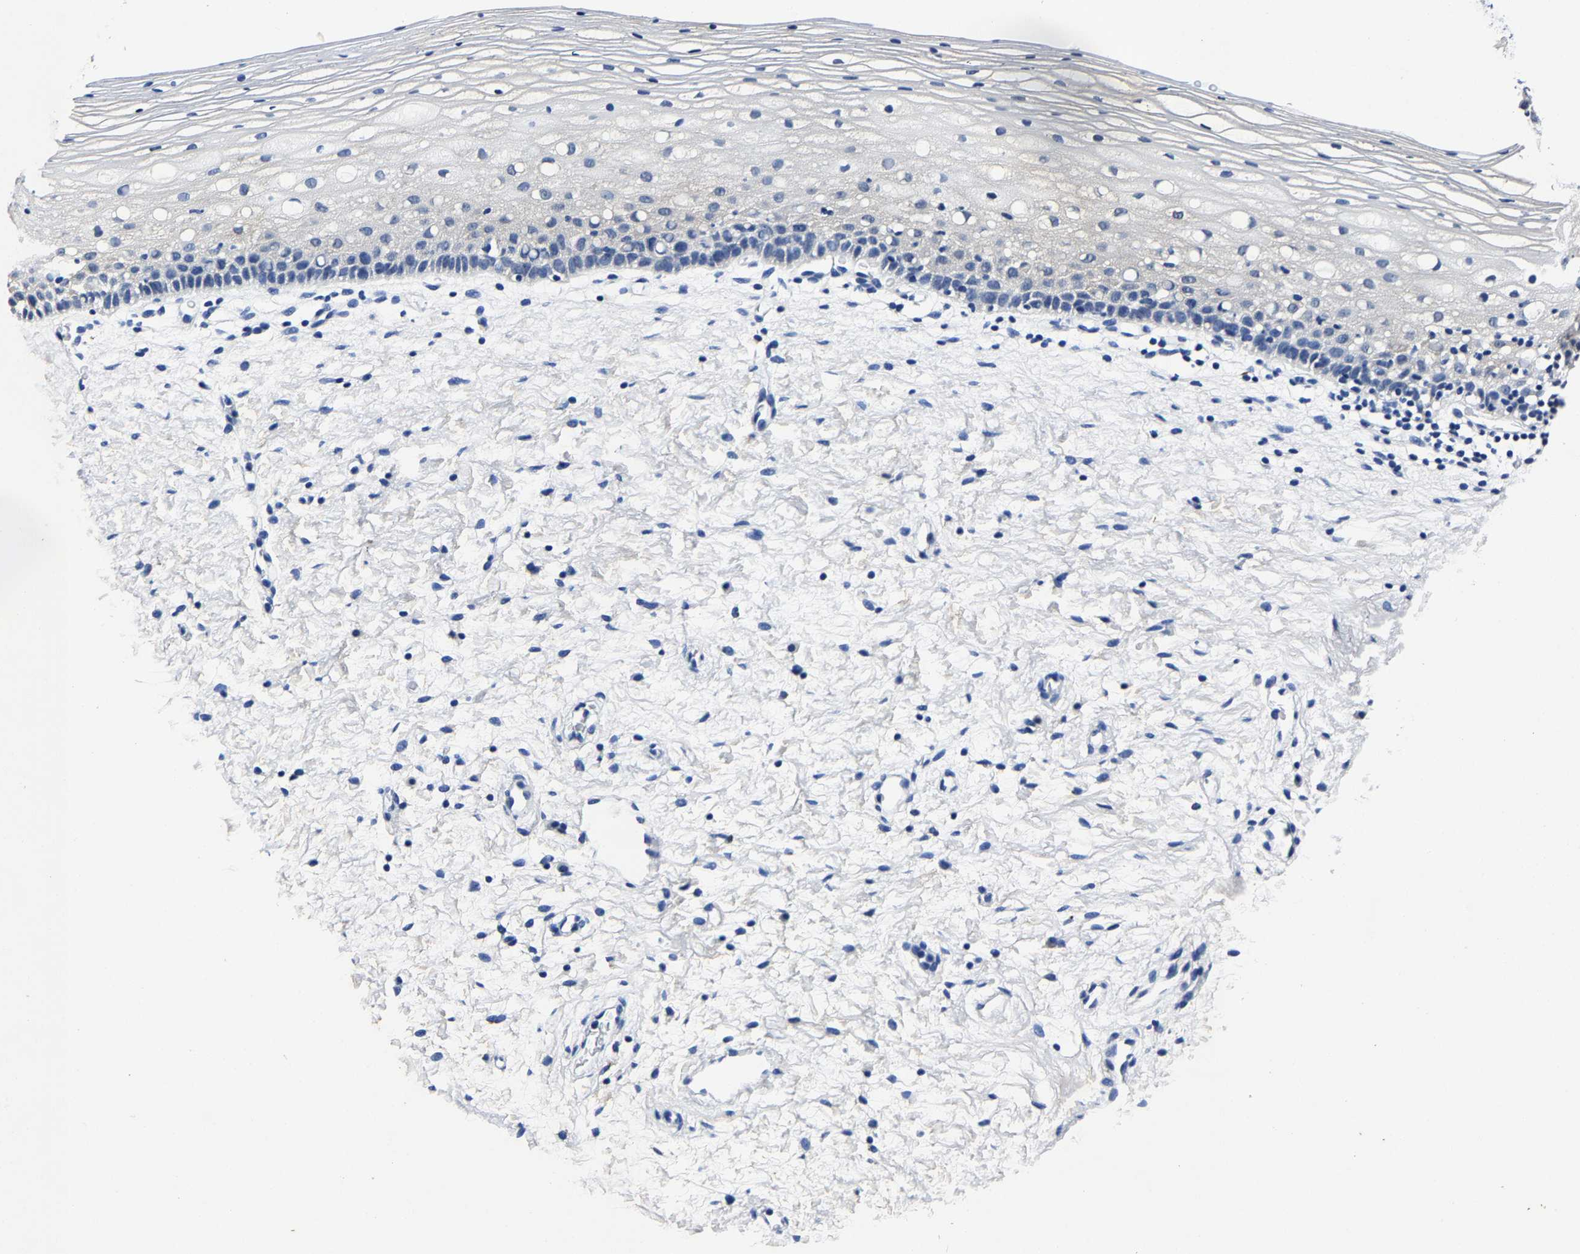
{"staining": {"intensity": "negative", "quantity": "none", "location": "none"}, "tissue": "cervix", "cell_type": "Glandular cells", "image_type": "normal", "snomed": [{"axis": "morphology", "description": "Normal tissue, NOS"}, {"axis": "topography", "description": "Cervix"}], "caption": "Glandular cells show no significant positivity in unremarkable cervix.", "gene": "PSPH", "patient": {"sex": "female", "age": 72}}